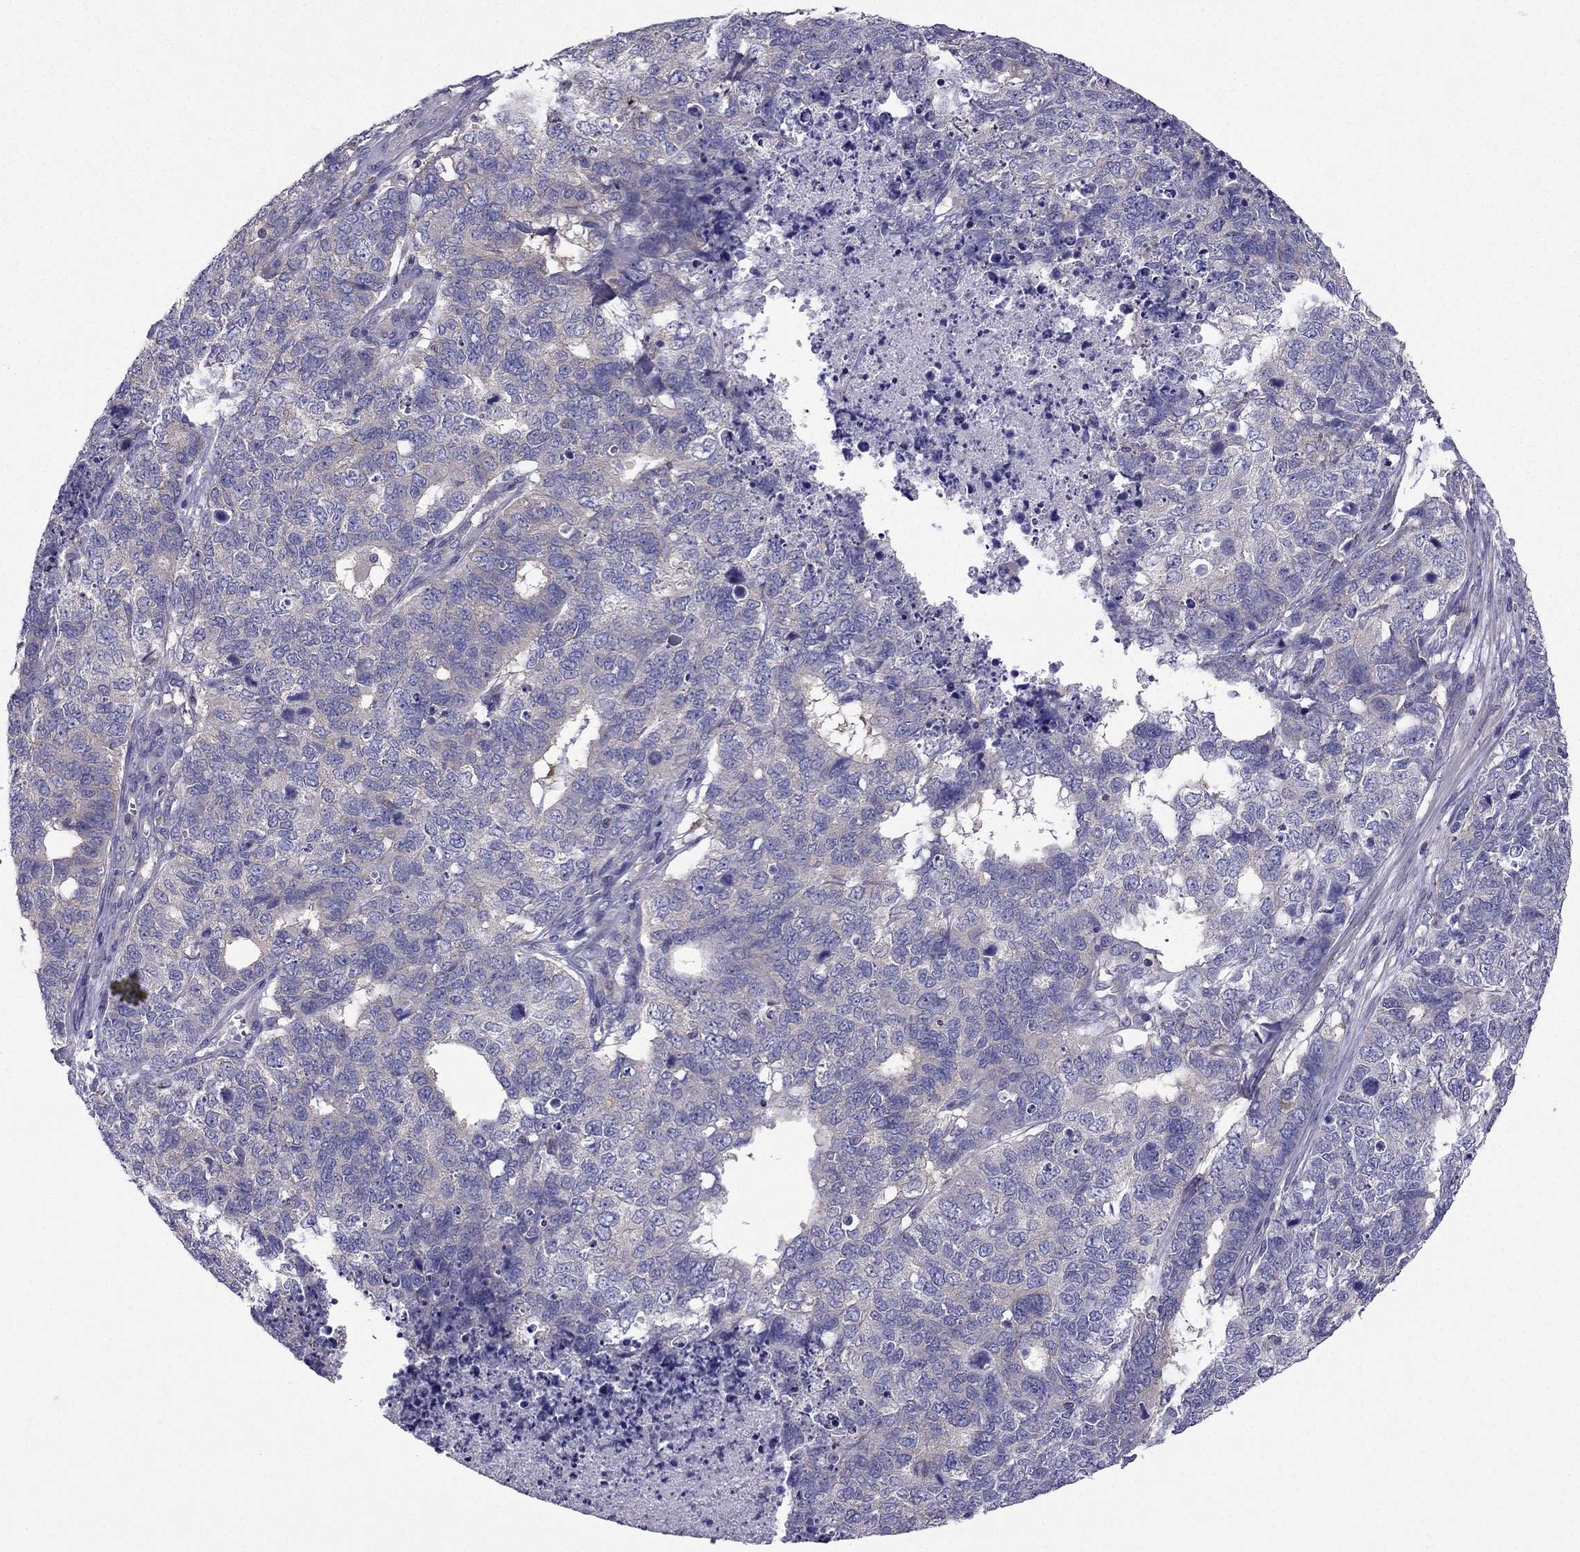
{"staining": {"intensity": "weak", "quantity": "<25%", "location": "cytoplasmic/membranous"}, "tissue": "cervical cancer", "cell_type": "Tumor cells", "image_type": "cancer", "snomed": [{"axis": "morphology", "description": "Squamous cell carcinoma, NOS"}, {"axis": "topography", "description": "Cervix"}], "caption": "Immunohistochemical staining of squamous cell carcinoma (cervical) reveals no significant staining in tumor cells. (DAB (3,3'-diaminobenzidine) immunohistochemistry, high magnification).", "gene": "AAK1", "patient": {"sex": "female", "age": 63}}